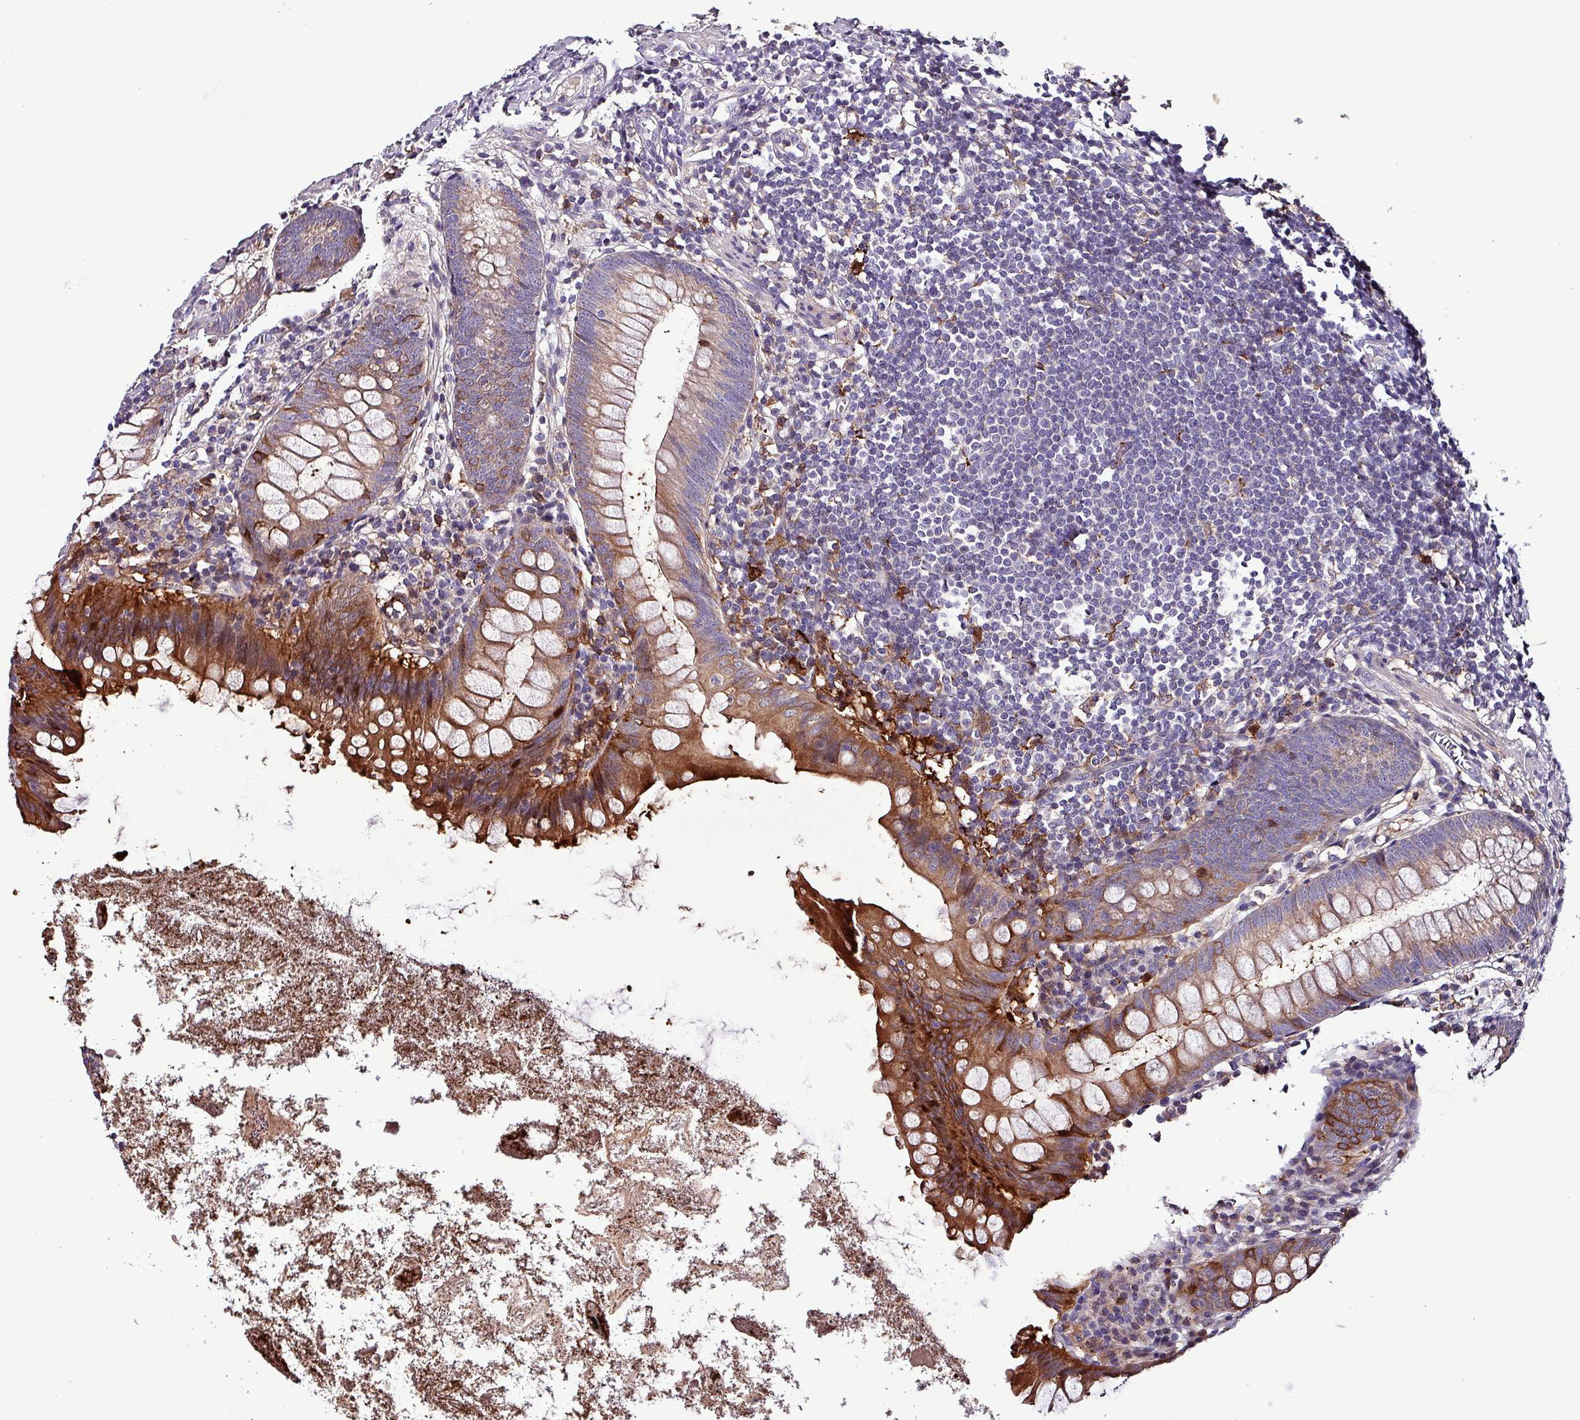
{"staining": {"intensity": "strong", "quantity": "25%-75%", "location": "cytoplasmic/membranous,nuclear"}, "tissue": "appendix", "cell_type": "Glandular cells", "image_type": "normal", "snomed": [{"axis": "morphology", "description": "Normal tissue, NOS"}, {"axis": "topography", "description": "Appendix"}], "caption": "Protein staining of normal appendix exhibits strong cytoplasmic/membranous,nuclear expression in about 25%-75% of glandular cells. (DAB (3,3'-diaminobenzidine) = brown stain, brightfield microscopy at high magnification).", "gene": "SCIN", "patient": {"sex": "female", "age": 51}}